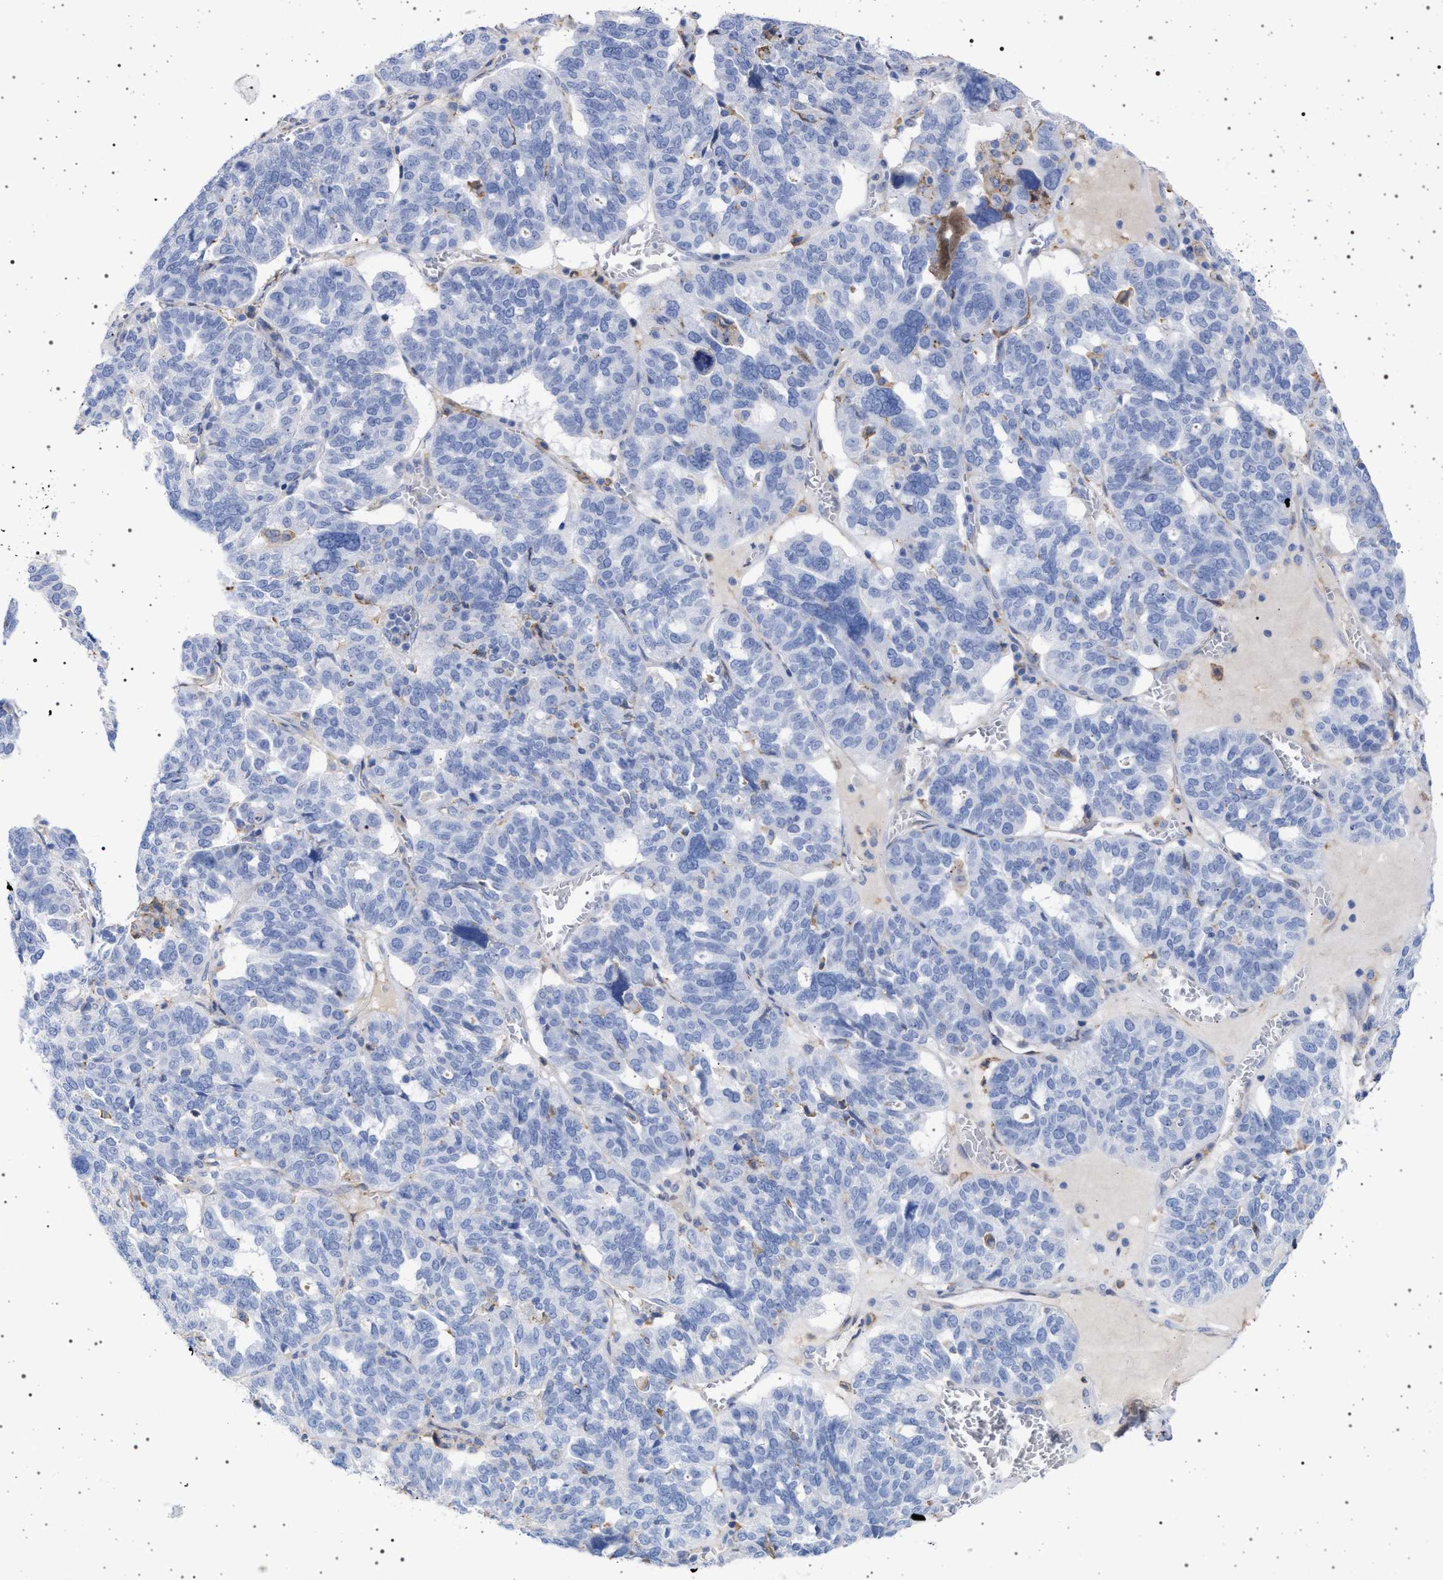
{"staining": {"intensity": "negative", "quantity": "none", "location": "none"}, "tissue": "ovarian cancer", "cell_type": "Tumor cells", "image_type": "cancer", "snomed": [{"axis": "morphology", "description": "Cystadenocarcinoma, serous, NOS"}, {"axis": "topography", "description": "Ovary"}], "caption": "High magnification brightfield microscopy of serous cystadenocarcinoma (ovarian) stained with DAB (brown) and counterstained with hematoxylin (blue): tumor cells show no significant positivity.", "gene": "PLG", "patient": {"sex": "female", "age": 59}}